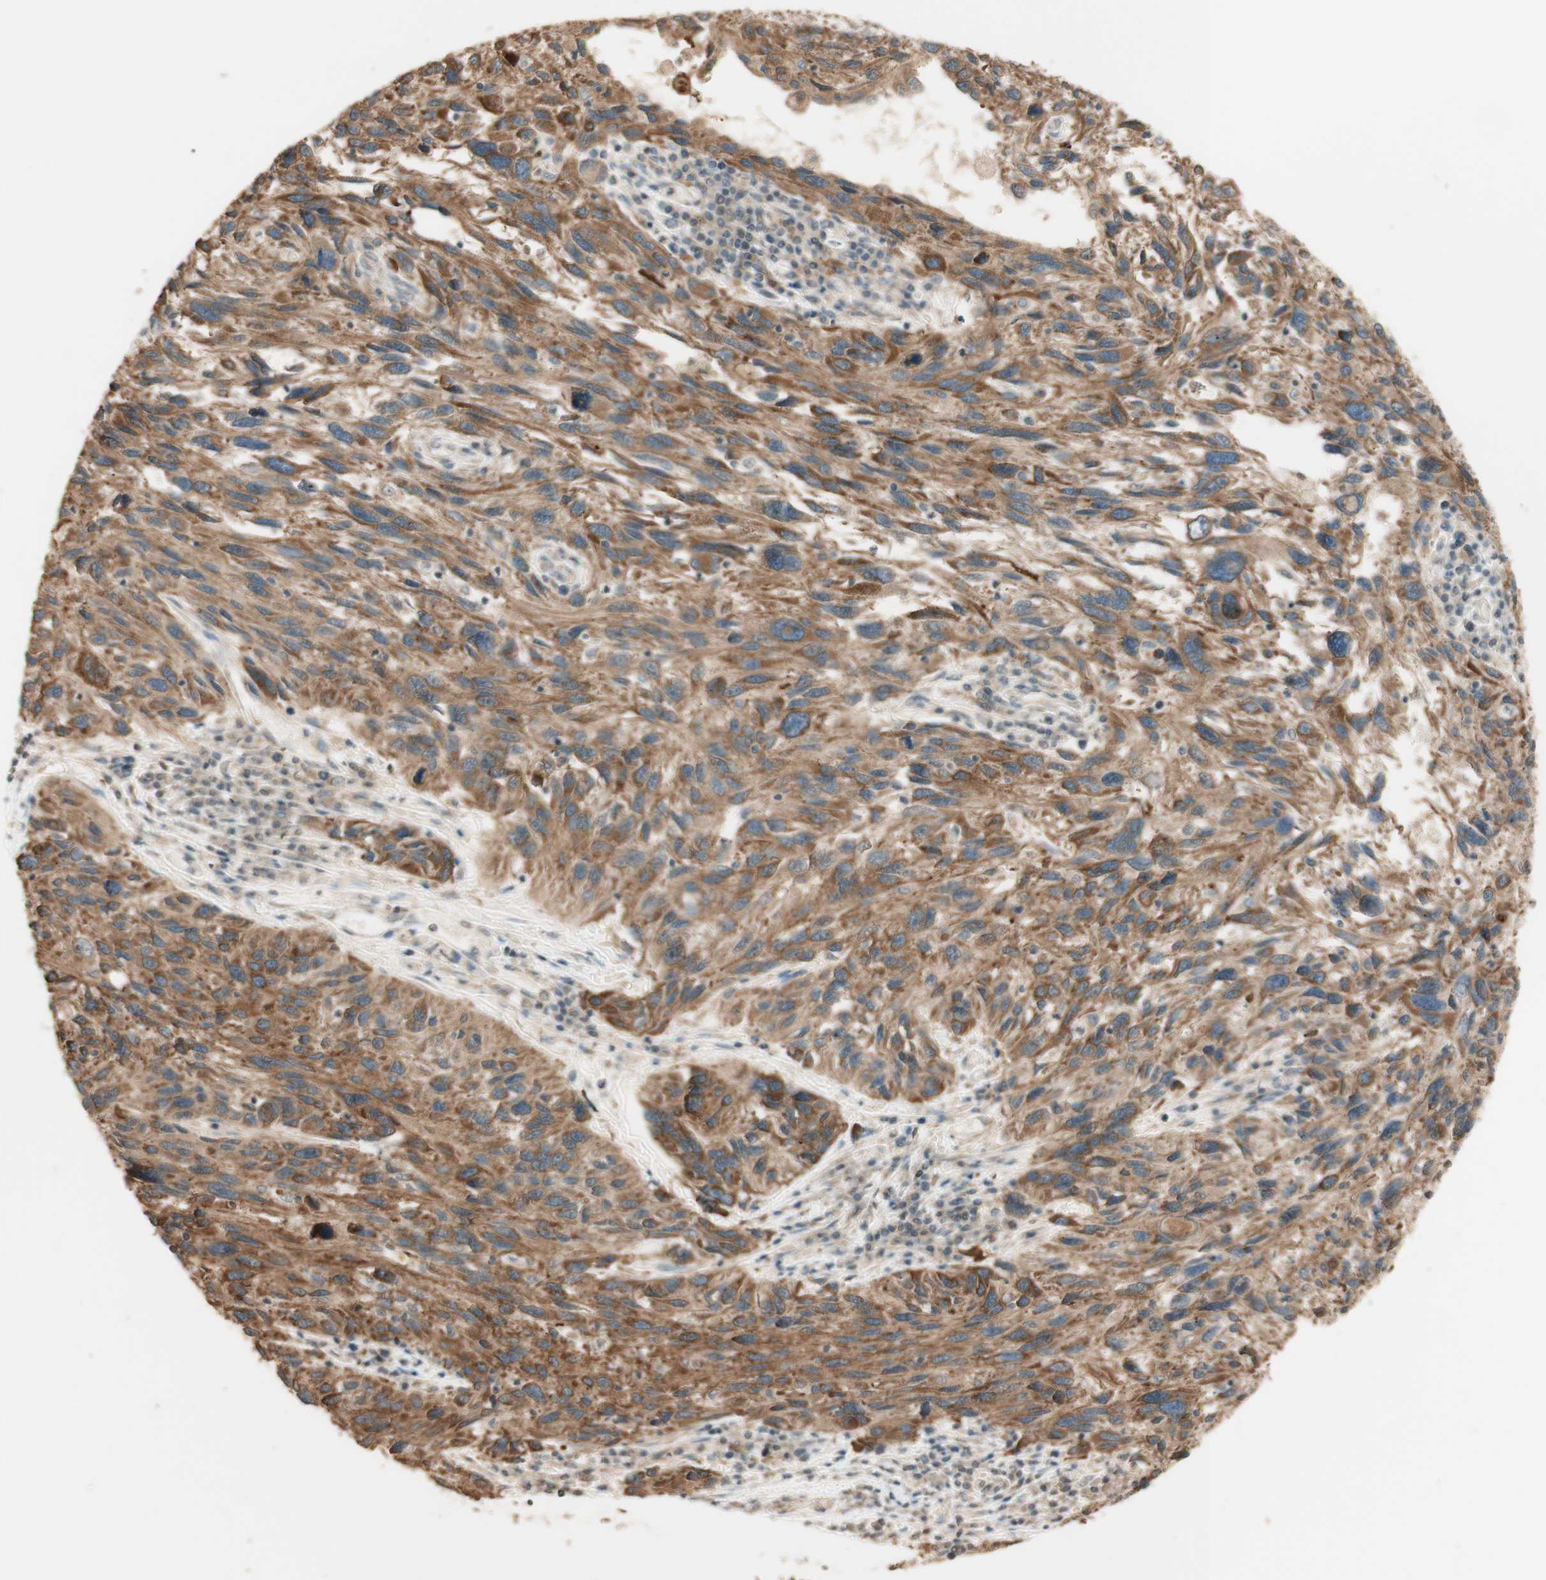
{"staining": {"intensity": "moderate", "quantity": ">75%", "location": "cytoplasmic/membranous"}, "tissue": "melanoma", "cell_type": "Tumor cells", "image_type": "cancer", "snomed": [{"axis": "morphology", "description": "Malignant melanoma, NOS"}, {"axis": "topography", "description": "Skin"}], "caption": "Immunohistochemical staining of malignant melanoma demonstrates medium levels of moderate cytoplasmic/membranous protein expression in approximately >75% of tumor cells.", "gene": "CLCN2", "patient": {"sex": "male", "age": 53}}